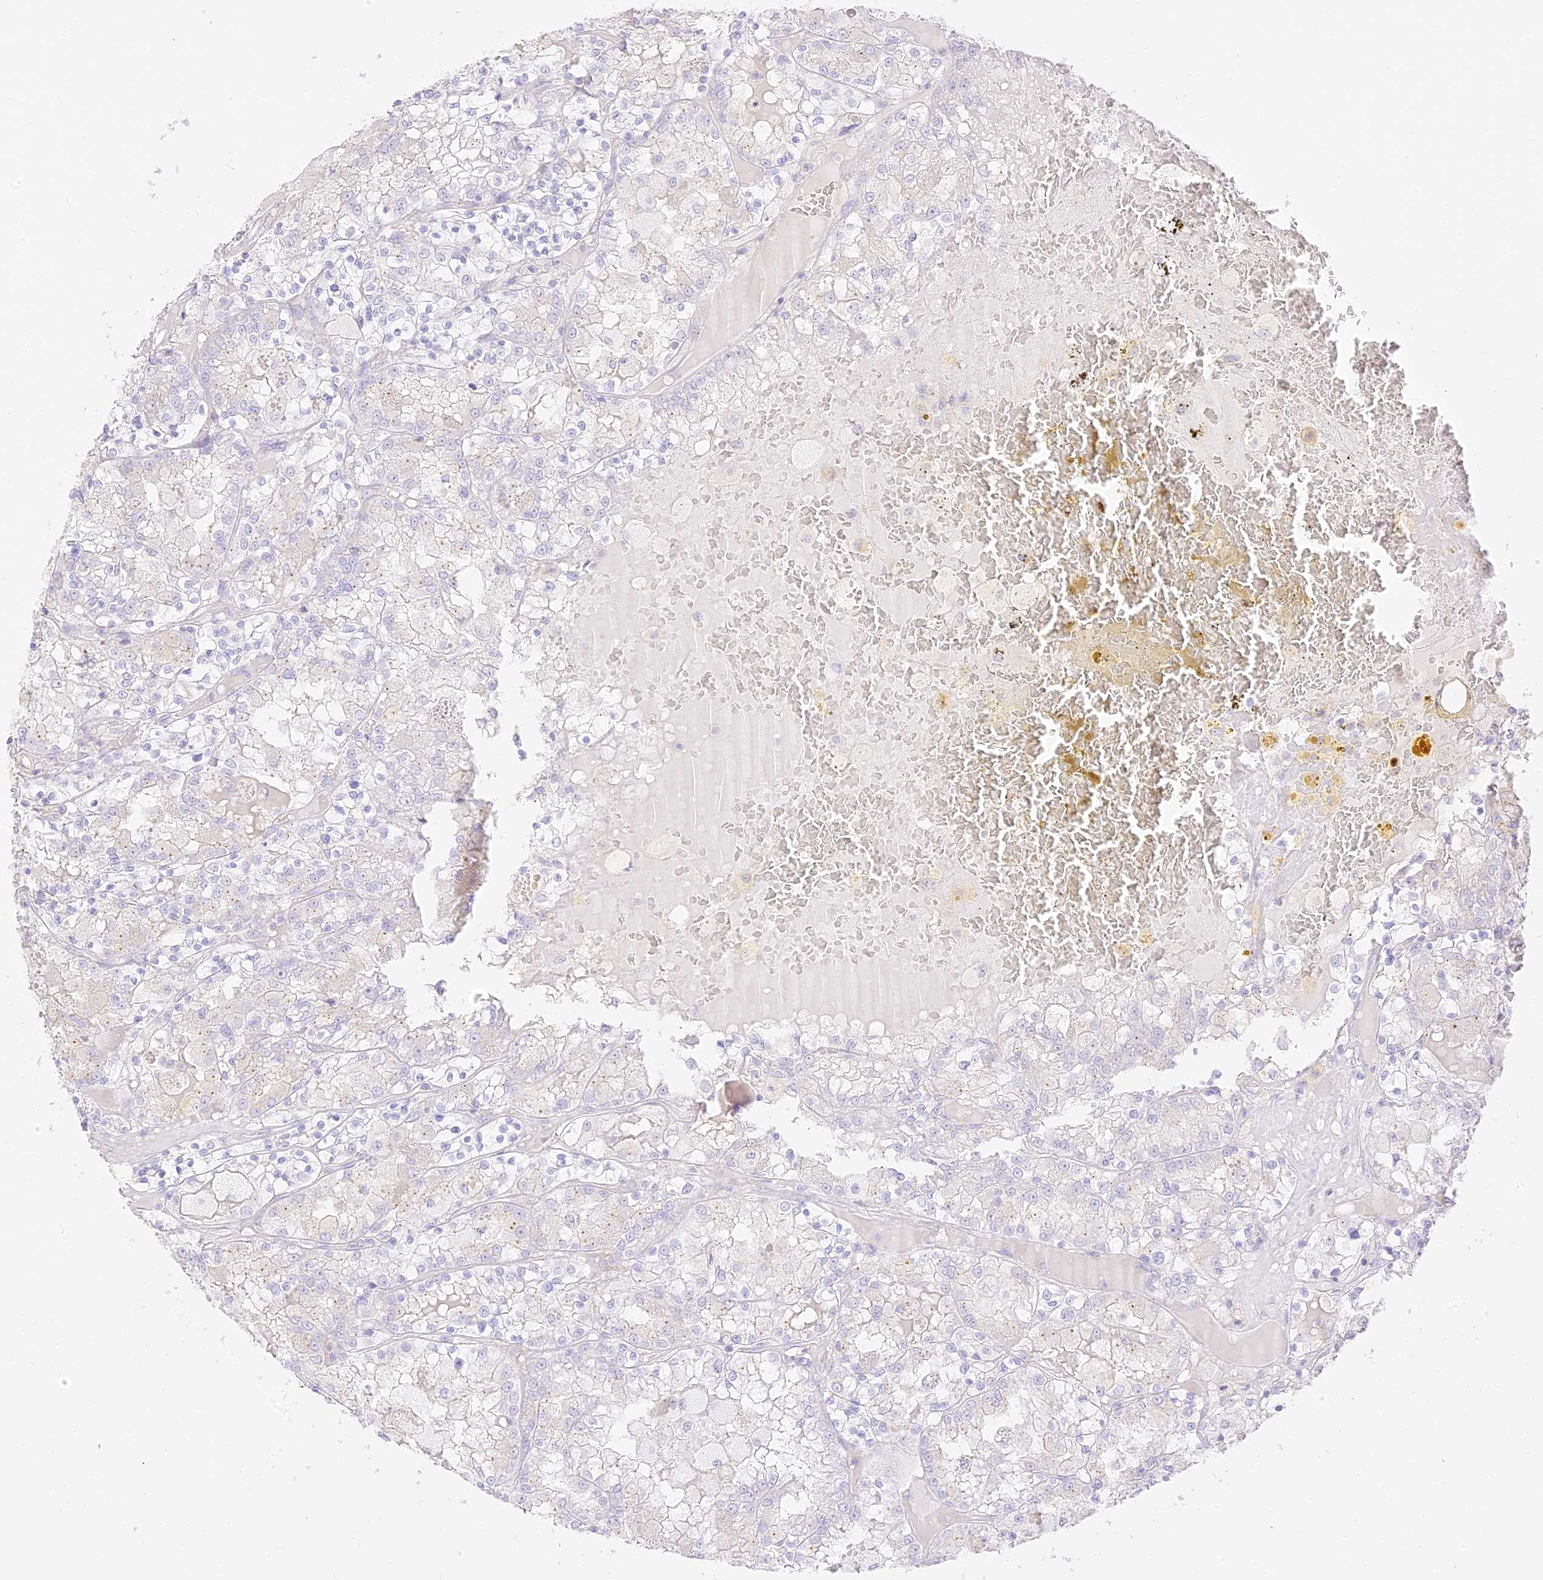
{"staining": {"intensity": "negative", "quantity": "none", "location": "none"}, "tissue": "renal cancer", "cell_type": "Tumor cells", "image_type": "cancer", "snomed": [{"axis": "morphology", "description": "Adenocarcinoma, NOS"}, {"axis": "topography", "description": "Kidney"}], "caption": "The immunohistochemistry histopathology image has no significant expression in tumor cells of adenocarcinoma (renal) tissue. (Stains: DAB (3,3'-diaminobenzidine) IHC with hematoxylin counter stain, Microscopy: brightfield microscopy at high magnification).", "gene": "SEC13", "patient": {"sex": "female", "age": 56}}